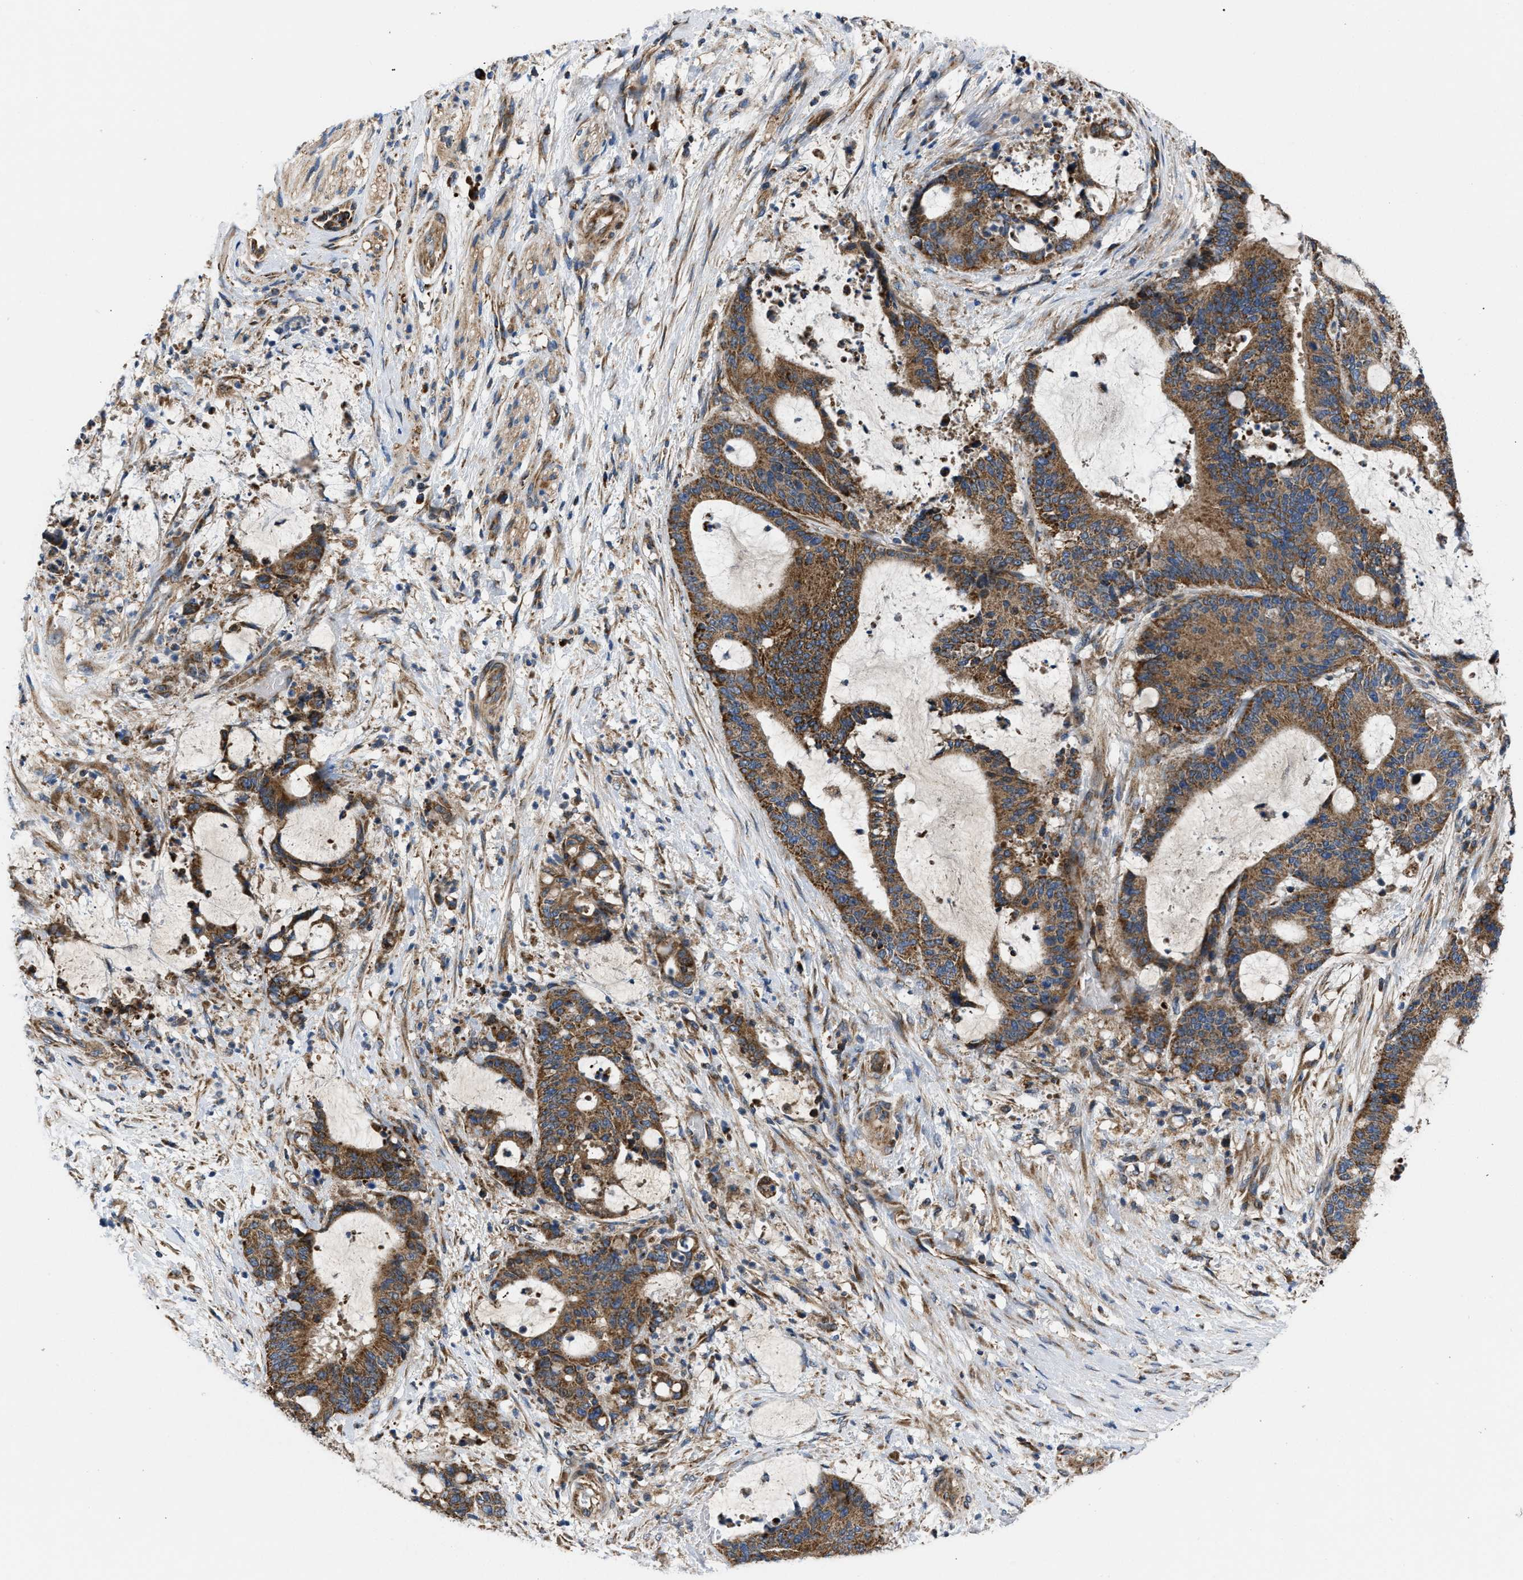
{"staining": {"intensity": "strong", "quantity": ">75%", "location": "cytoplasmic/membranous"}, "tissue": "liver cancer", "cell_type": "Tumor cells", "image_type": "cancer", "snomed": [{"axis": "morphology", "description": "Normal tissue, NOS"}, {"axis": "morphology", "description": "Cholangiocarcinoma"}, {"axis": "topography", "description": "Liver"}, {"axis": "topography", "description": "Peripheral nerve tissue"}], "caption": "Protein analysis of liver cholangiocarcinoma tissue demonstrates strong cytoplasmic/membranous expression in approximately >75% of tumor cells.", "gene": "OPTN", "patient": {"sex": "female", "age": 73}}